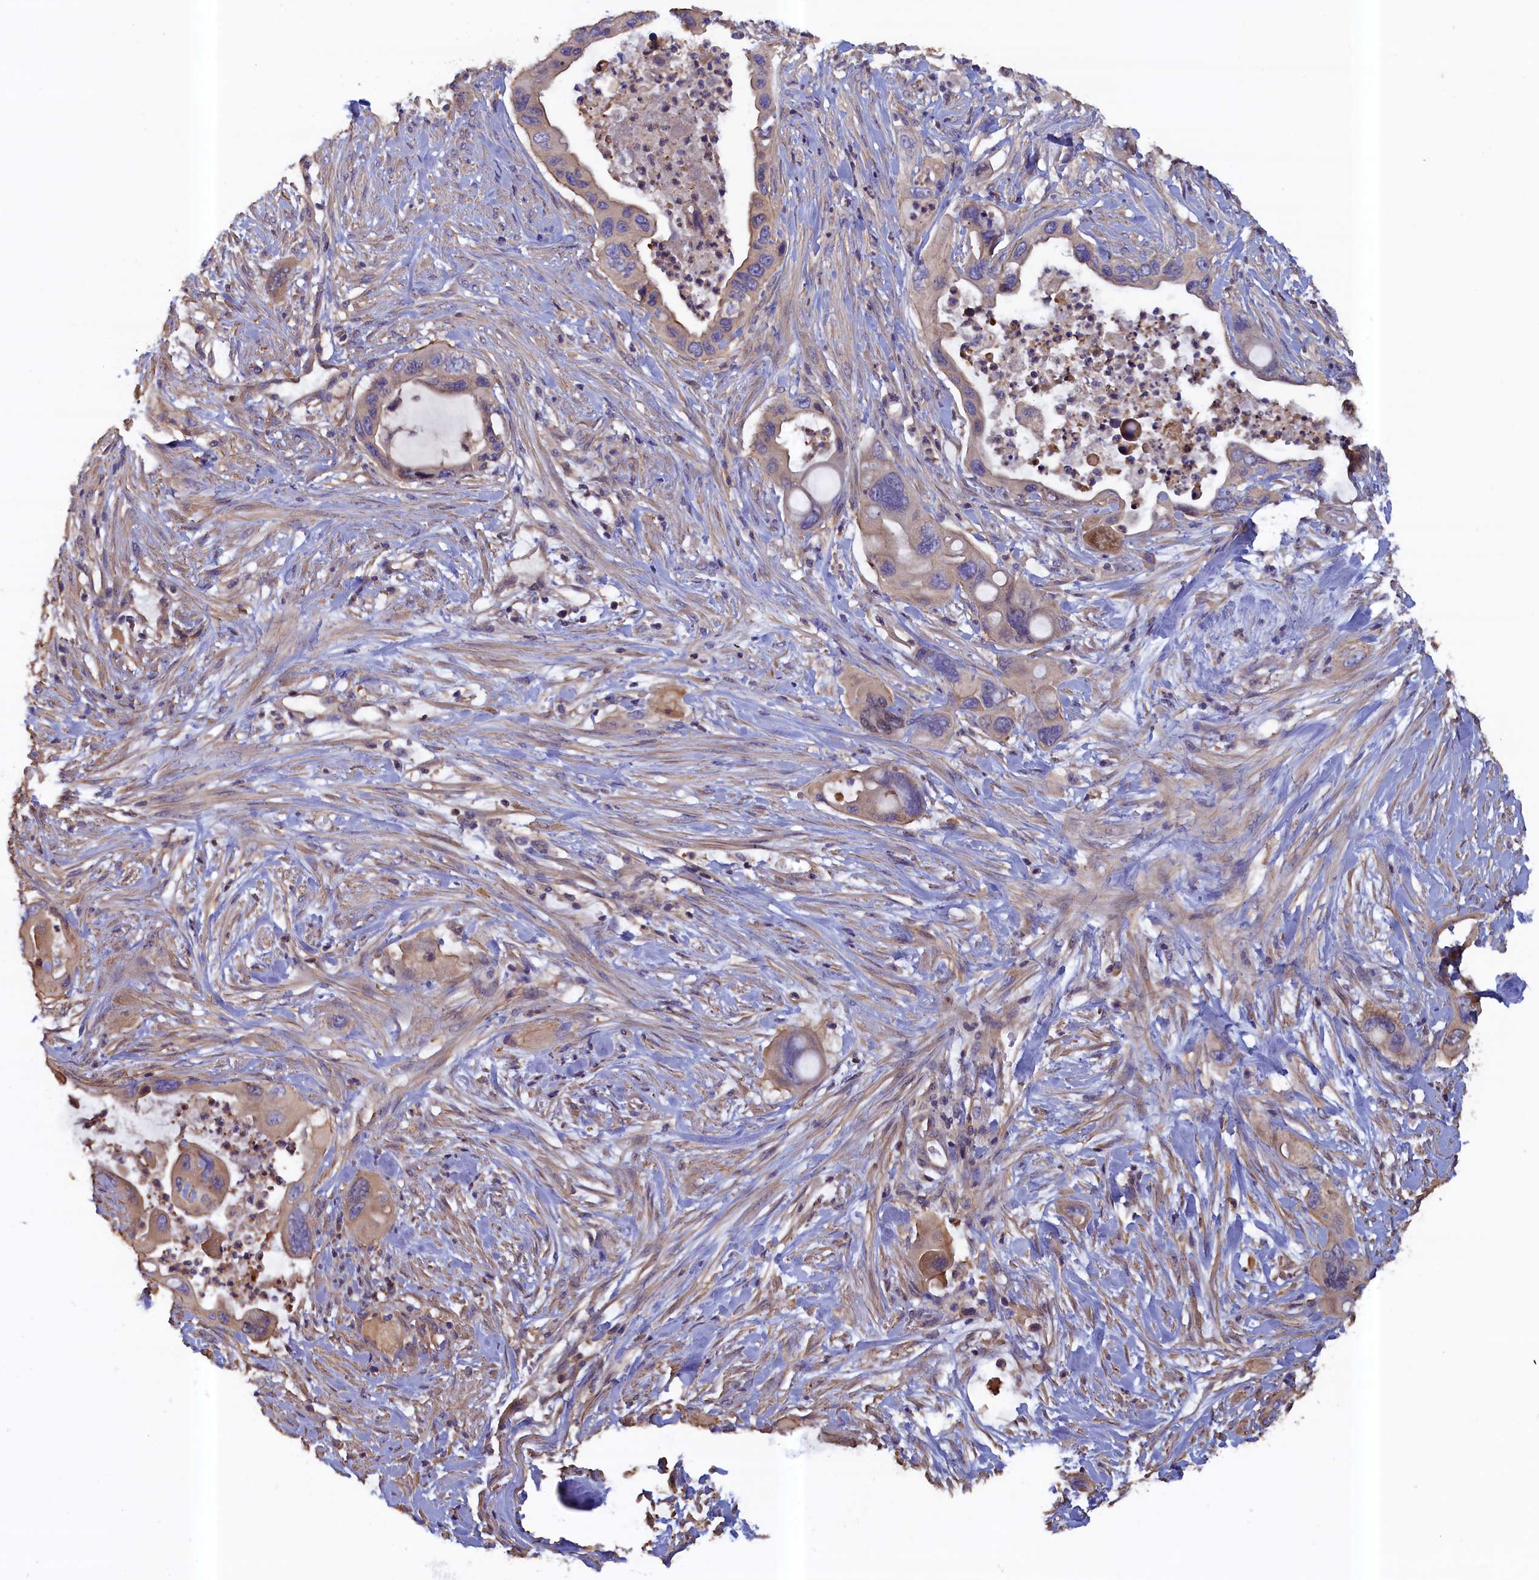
{"staining": {"intensity": "weak", "quantity": "25%-75%", "location": "cytoplasmic/membranous"}, "tissue": "pancreatic cancer", "cell_type": "Tumor cells", "image_type": "cancer", "snomed": [{"axis": "morphology", "description": "Adenocarcinoma, NOS"}, {"axis": "topography", "description": "Pancreas"}], "caption": "A brown stain highlights weak cytoplasmic/membranous positivity of a protein in human pancreatic cancer tumor cells. Using DAB (brown) and hematoxylin (blue) stains, captured at high magnification using brightfield microscopy.", "gene": "ANKRD2", "patient": {"sex": "female", "age": 71}}